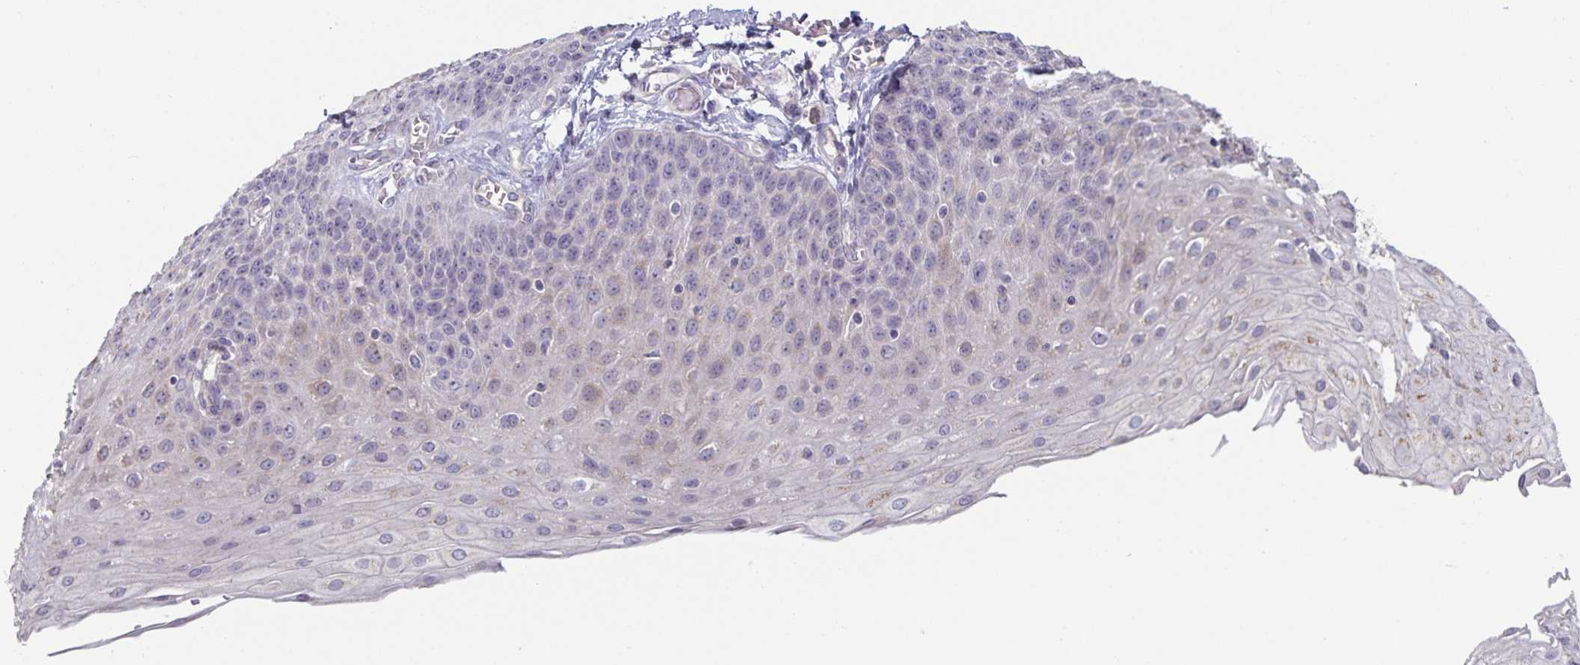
{"staining": {"intensity": "weak", "quantity": "<25%", "location": "cytoplasmic/membranous"}, "tissue": "esophagus", "cell_type": "Squamous epithelial cells", "image_type": "normal", "snomed": [{"axis": "morphology", "description": "Normal tissue, NOS"}, {"axis": "morphology", "description": "Adenocarcinoma, NOS"}, {"axis": "topography", "description": "Esophagus"}], "caption": "Unremarkable esophagus was stained to show a protein in brown. There is no significant expression in squamous epithelial cells. (DAB (3,3'-diaminobenzidine) immunohistochemistry (IHC), high magnification).", "gene": "DNAH9", "patient": {"sex": "male", "age": 81}}